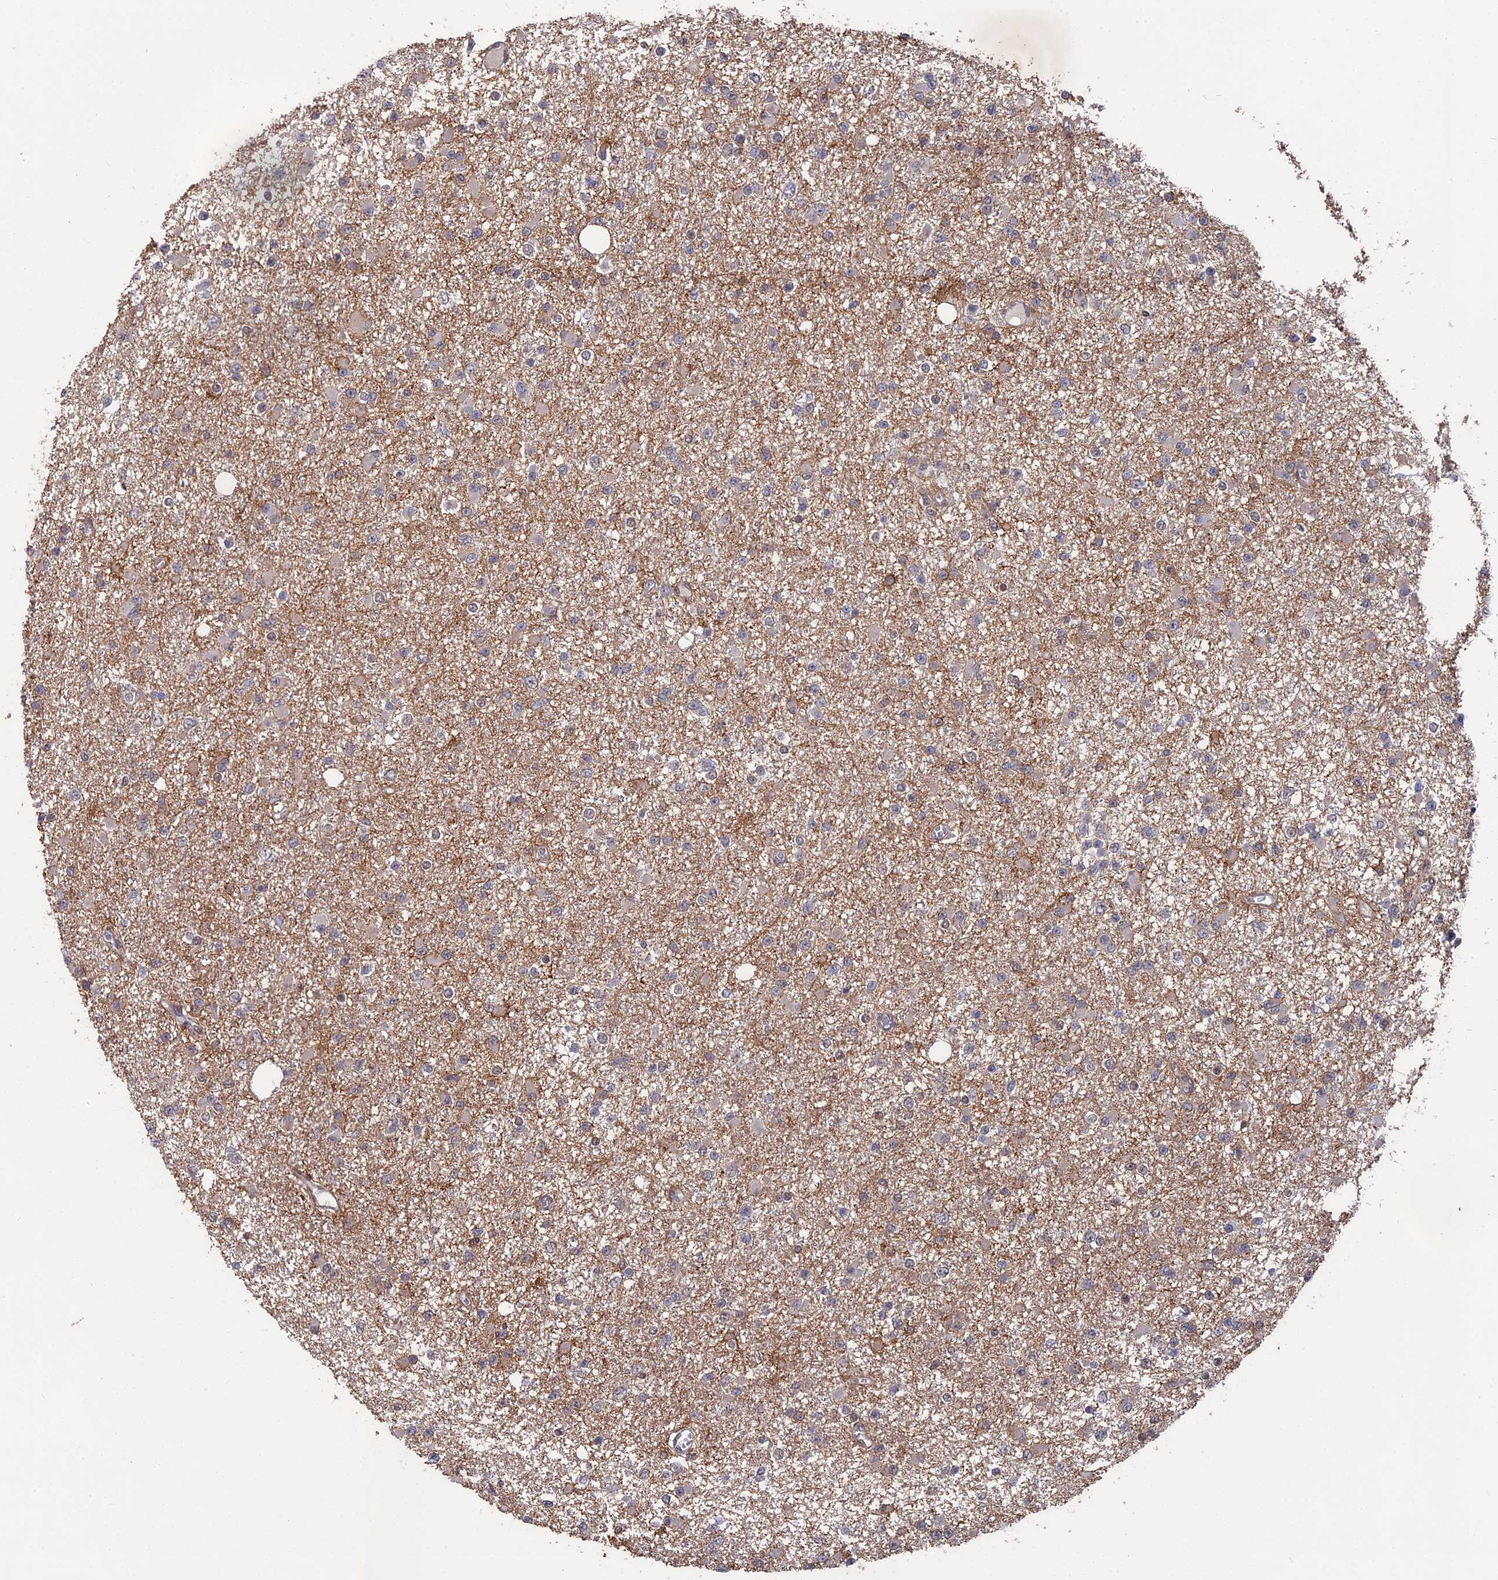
{"staining": {"intensity": "negative", "quantity": "none", "location": "none"}, "tissue": "glioma", "cell_type": "Tumor cells", "image_type": "cancer", "snomed": [{"axis": "morphology", "description": "Glioma, malignant, Low grade"}, {"axis": "topography", "description": "Brain"}], "caption": "Immunohistochemical staining of malignant low-grade glioma shows no significant expression in tumor cells.", "gene": "MYBL2", "patient": {"sex": "female", "age": 22}}